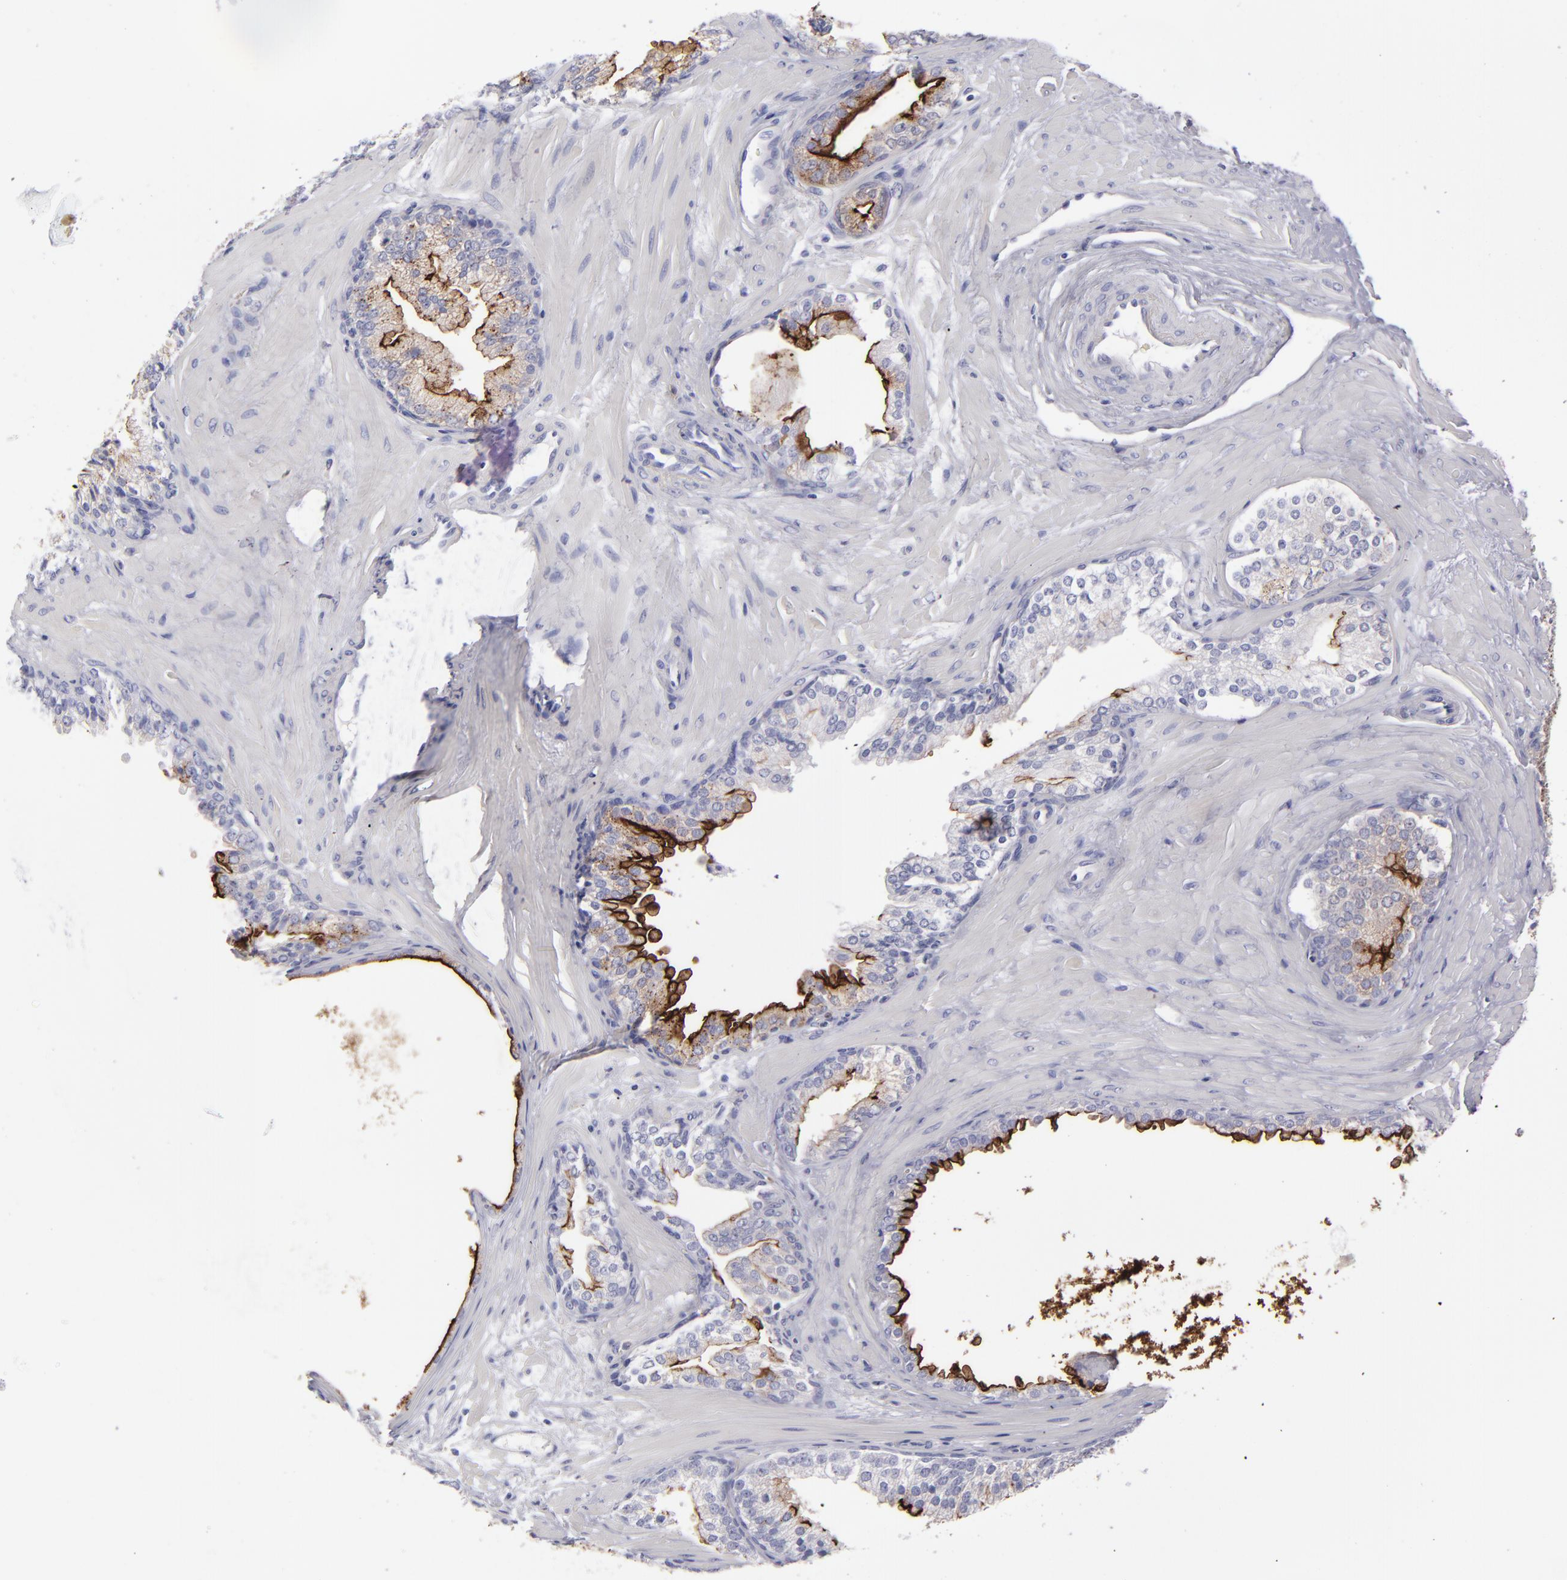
{"staining": {"intensity": "moderate", "quantity": "25%-75%", "location": "cytoplasmic/membranous"}, "tissue": "prostate cancer", "cell_type": "Tumor cells", "image_type": "cancer", "snomed": [{"axis": "morphology", "description": "Adenocarcinoma, Low grade"}, {"axis": "topography", "description": "Prostate"}], "caption": "Low-grade adenocarcinoma (prostate) stained with a protein marker displays moderate staining in tumor cells.", "gene": "ANPEP", "patient": {"sex": "male", "age": 69}}